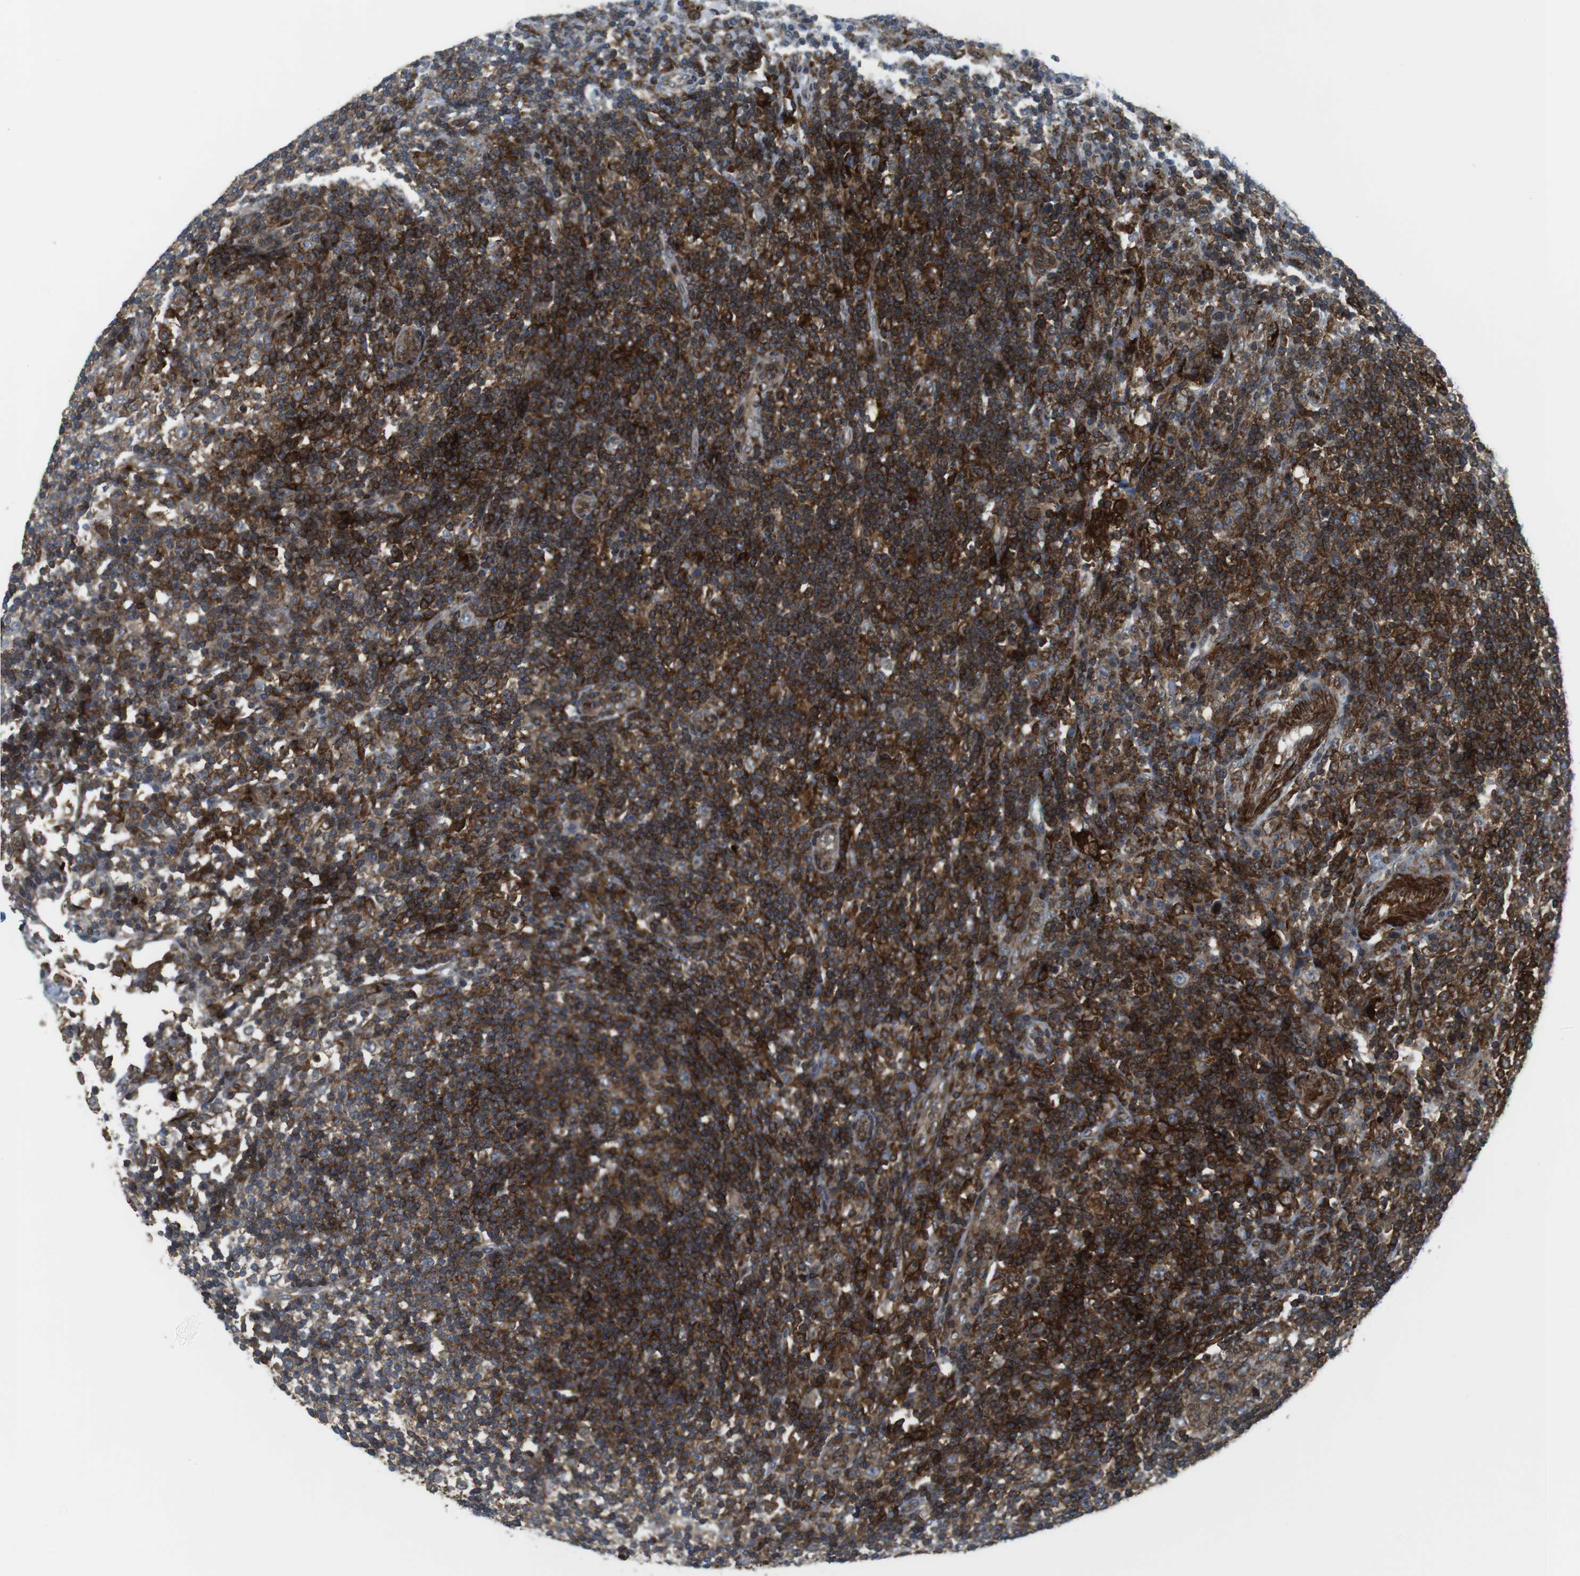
{"staining": {"intensity": "strong", "quantity": ">75%", "location": "cytoplasmic/membranous"}, "tissue": "lymph node", "cell_type": "Germinal center cells", "image_type": "normal", "snomed": [{"axis": "morphology", "description": "Normal tissue, NOS"}, {"axis": "topography", "description": "Lymph node"}], "caption": "Immunohistochemical staining of normal human lymph node exhibits >75% levels of strong cytoplasmic/membranous protein staining in approximately >75% of germinal center cells.", "gene": "CUL7", "patient": {"sex": "female", "age": 53}}